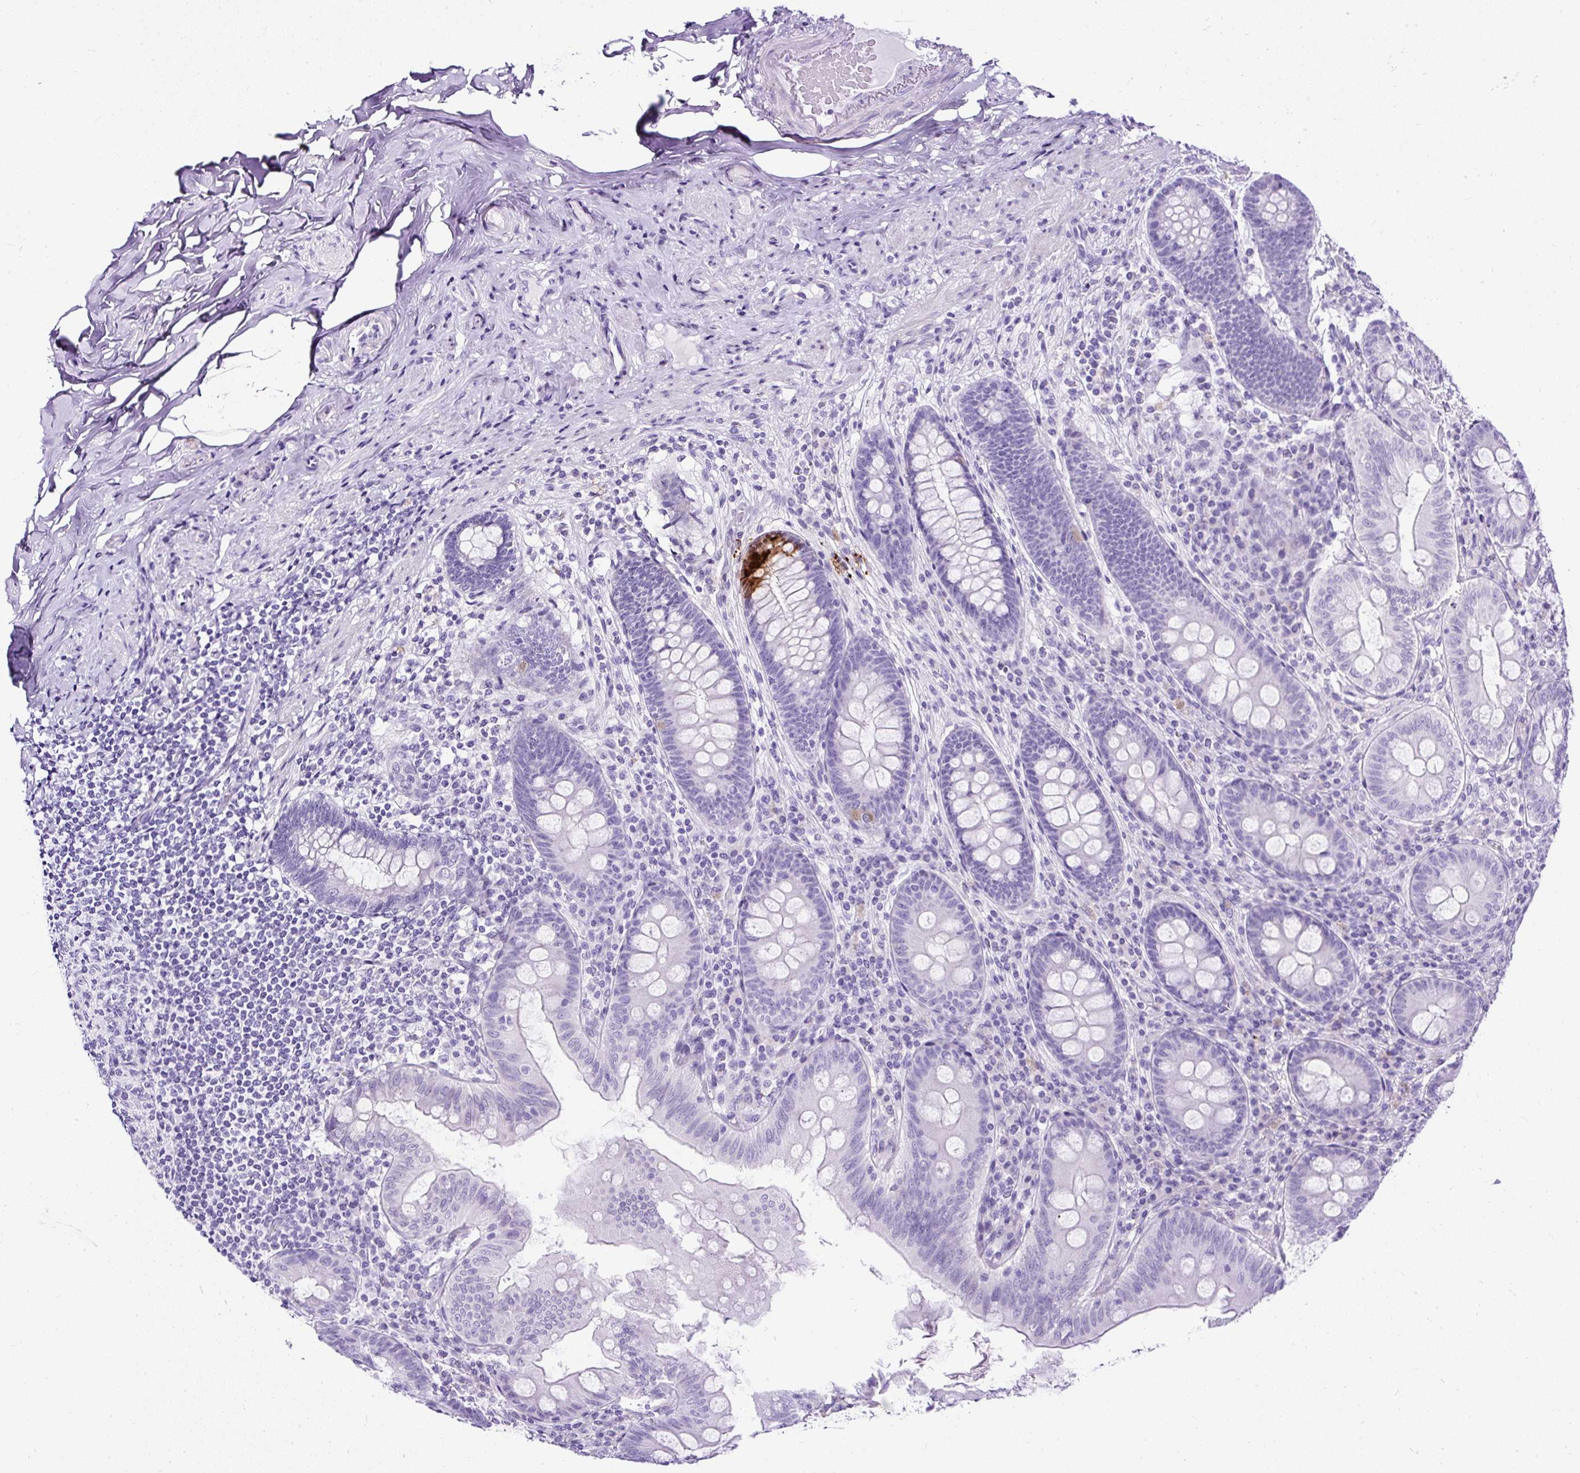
{"staining": {"intensity": "strong", "quantity": "<25%", "location": "cytoplasmic/membranous"}, "tissue": "appendix", "cell_type": "Glandular cells", "image_type": "normal", "snomed": [{"axis": "morphology", "description": "Normal tissue, NOS"}, {"axis": "topography", "description": "Appendix"}], "caption": "Immunohistochemical staining of unremarkable appendix demonstrates strong cytoplasmic/membranous protein expression in about <25% of glandular cells. (brown staining indicates protein expression, while blue staining denotes nuclei).", "gene": "UPP1", "patient": {"sex": "male", "age": 71}}